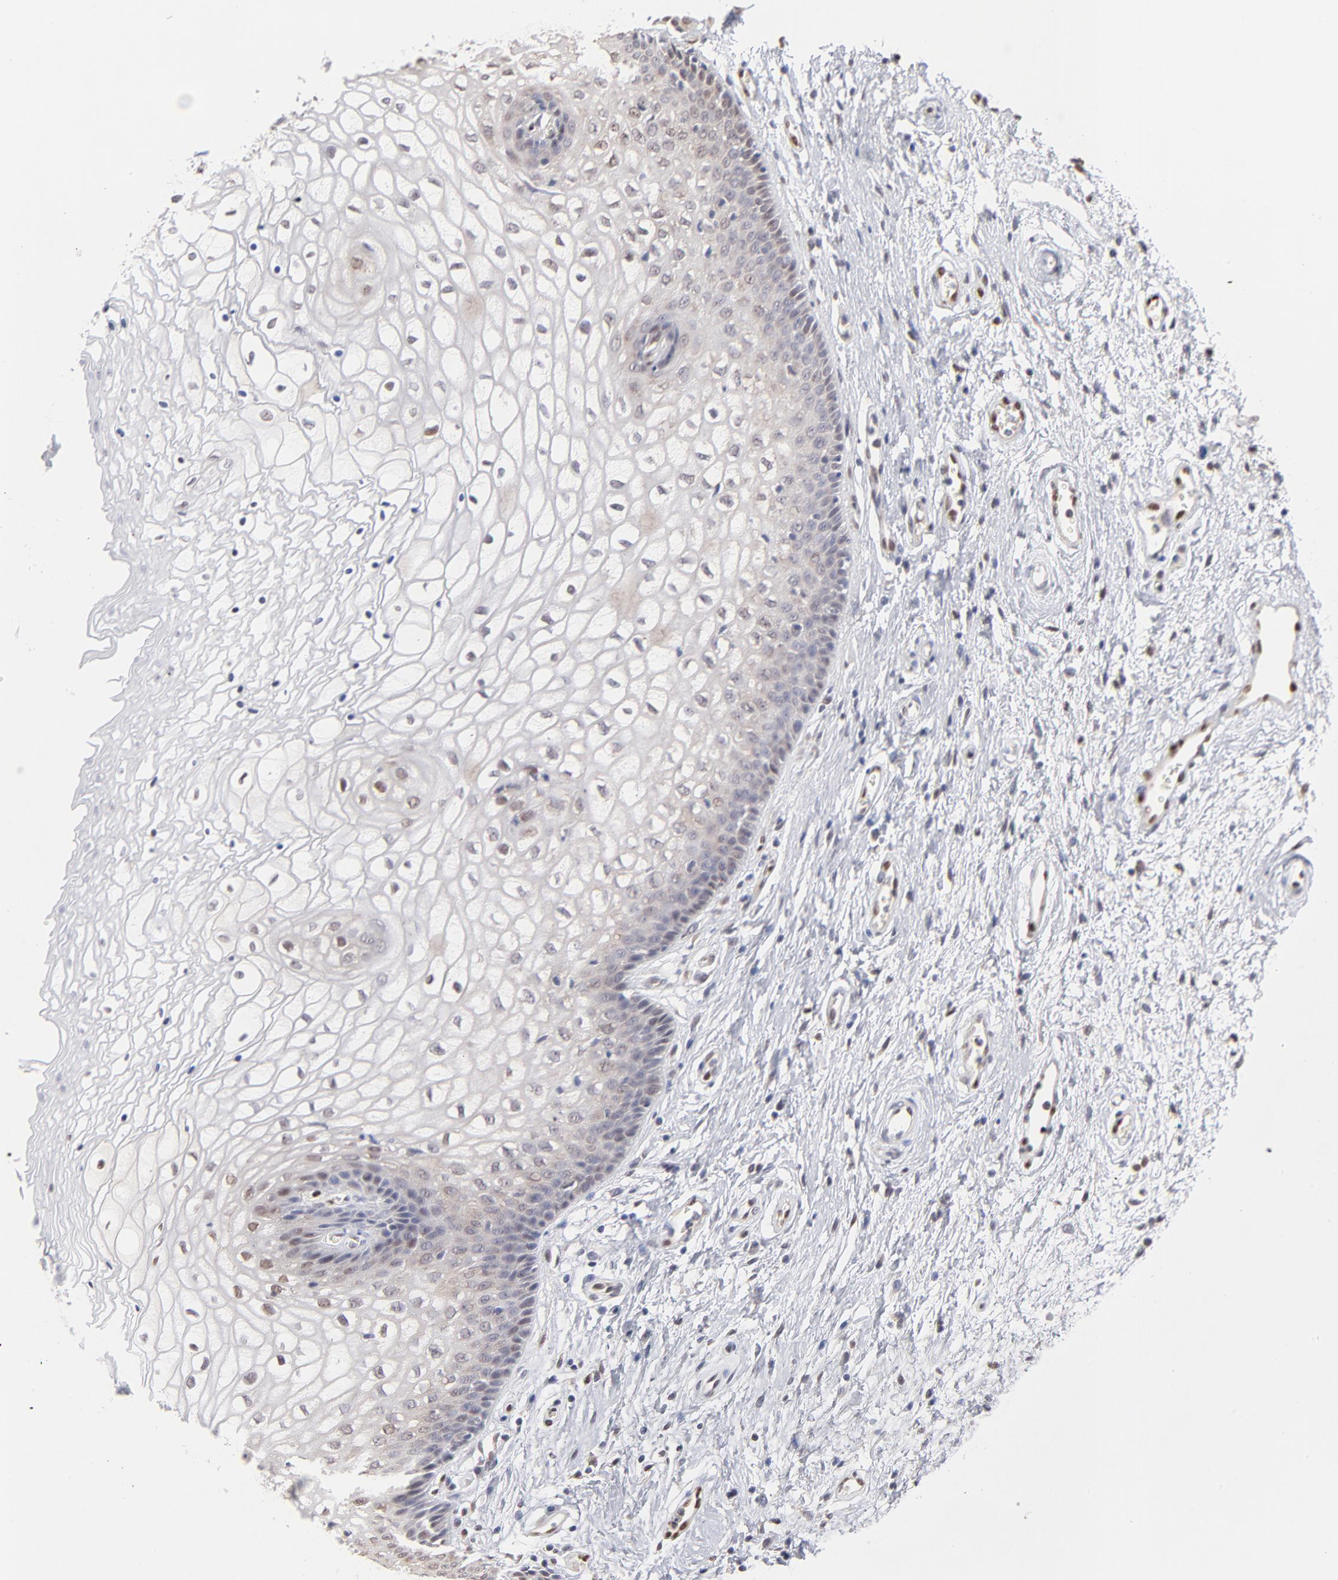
{"staining": {"intensity": "moderate", "quantity": "<25%", "location": "nuclear"}, "tissue": "vagina", "cell_type": "Squamous epithelial cells", "image_type": "normal", "snomed": [{"axis": "morphology", "description": "Normal tissue, NOS"}, {"axis": "topography", "description": "Vagina"}], "caption": "Immunohistochemical staining of benign vagina shows low levels of moderate nuclear staining in approximately <25% of squamous epithelial cells. The protein is stained brown, and the nuclei are stained in blue (DAB (3,3'-diaminobenzidine) IHC with brightfield microscopy, high magnification).", "gene": "STAT3", "patient": {"sex": "female", "age": 34}}